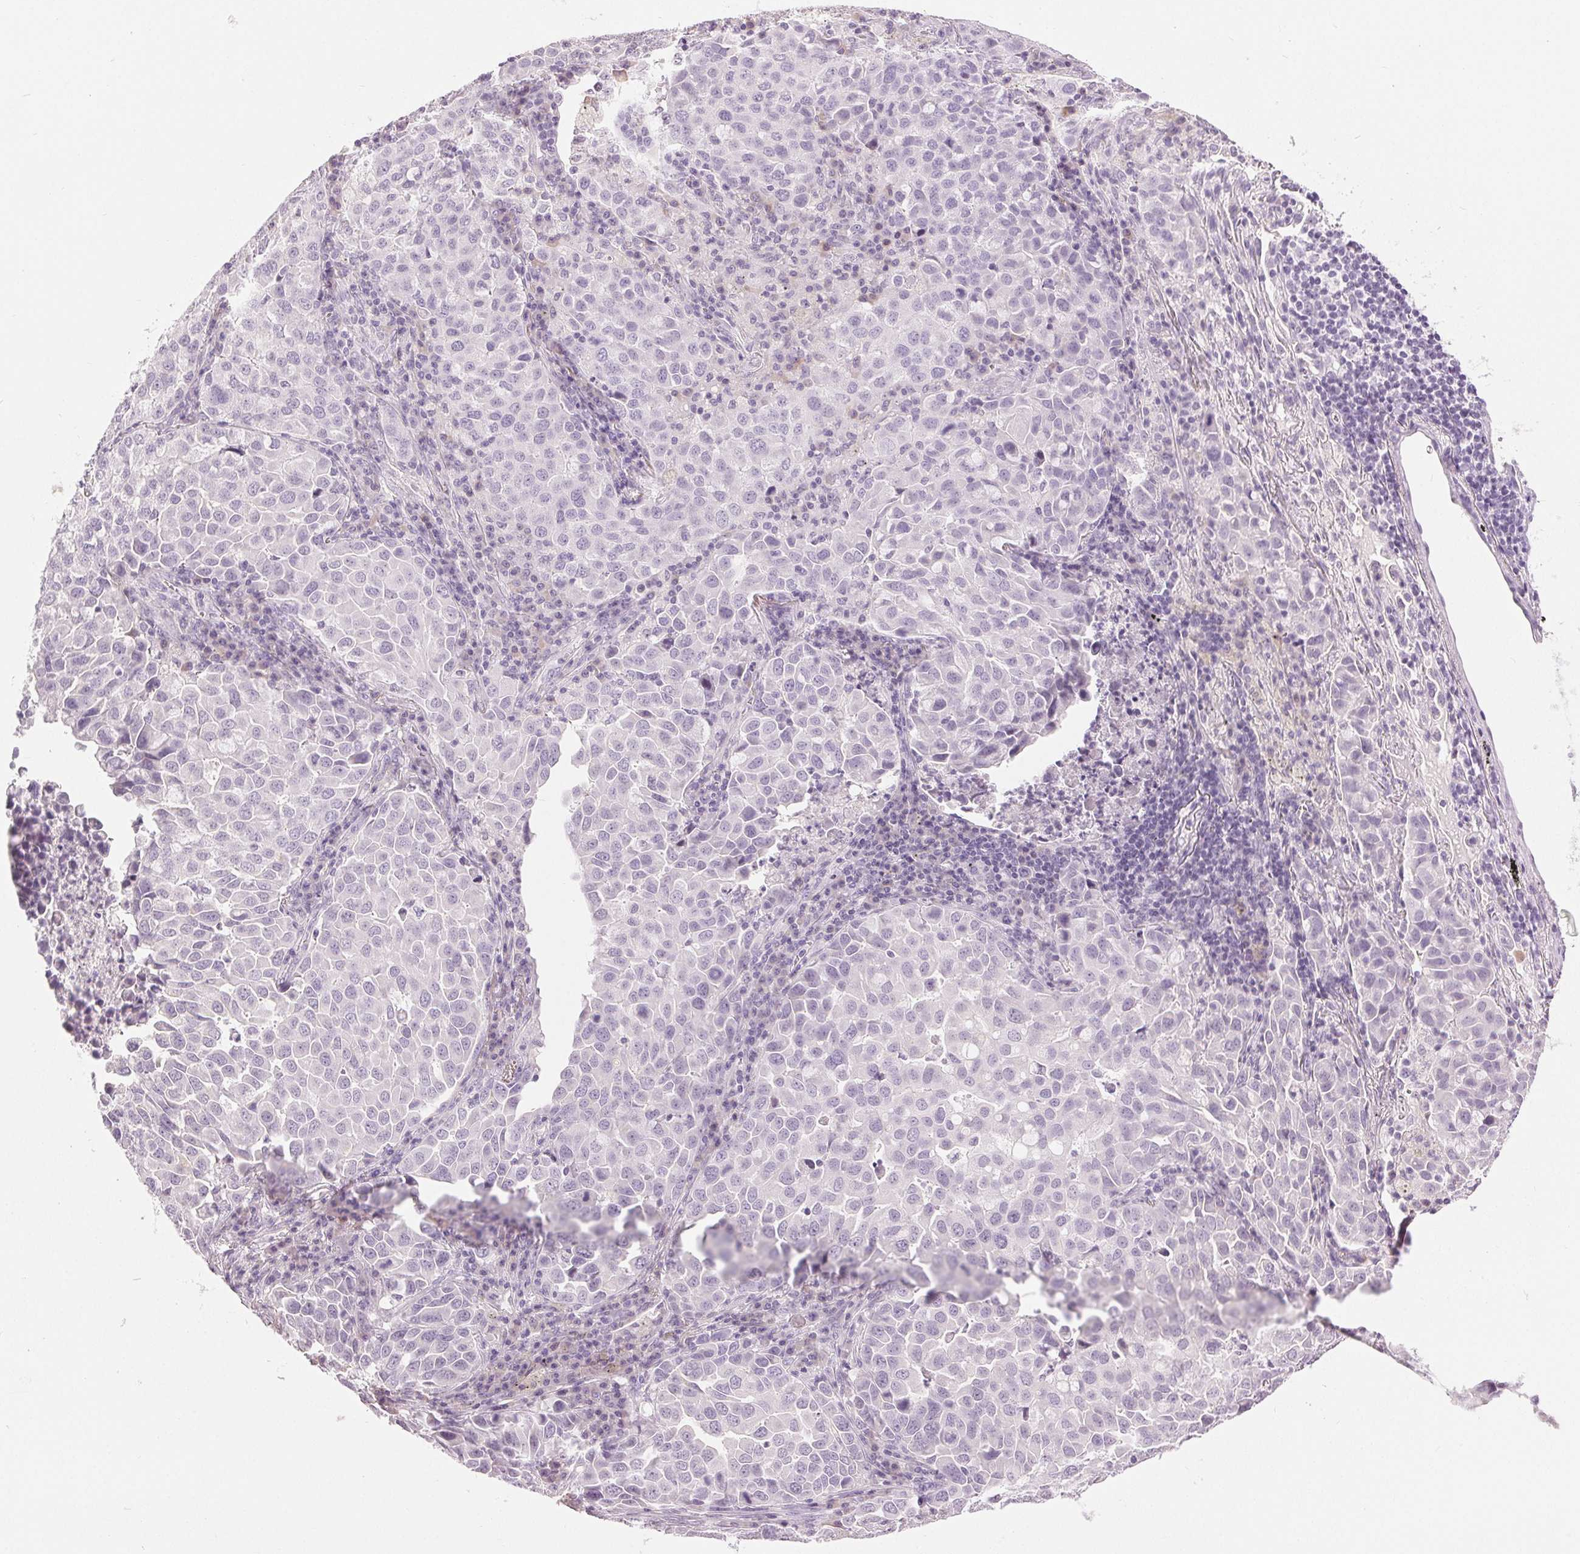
{"staining": {"intensity": "negative", "quantity": "none", "location": "none"}, "tissue": "lung cancer", "cell_type": "Tumor cells", "image_type": "cancer", "snomed": [{"axis": "morphology", "description": "Adenocarcinoma, NOS"}, {"axis": "morphology", "description": "Adenocarcinoma, metastatic, NOS"}, {"axis": "topography", "description": "Lymph node"}, {"axis": "topography", "description": "Lung"}], "caption": "The immunohistochemistry micrograph has no significant positivity in tumor cells of lung adenocarcinoma tissue.", "gene": "DSG3", "patient": {"sex": "female", "age": 65}}